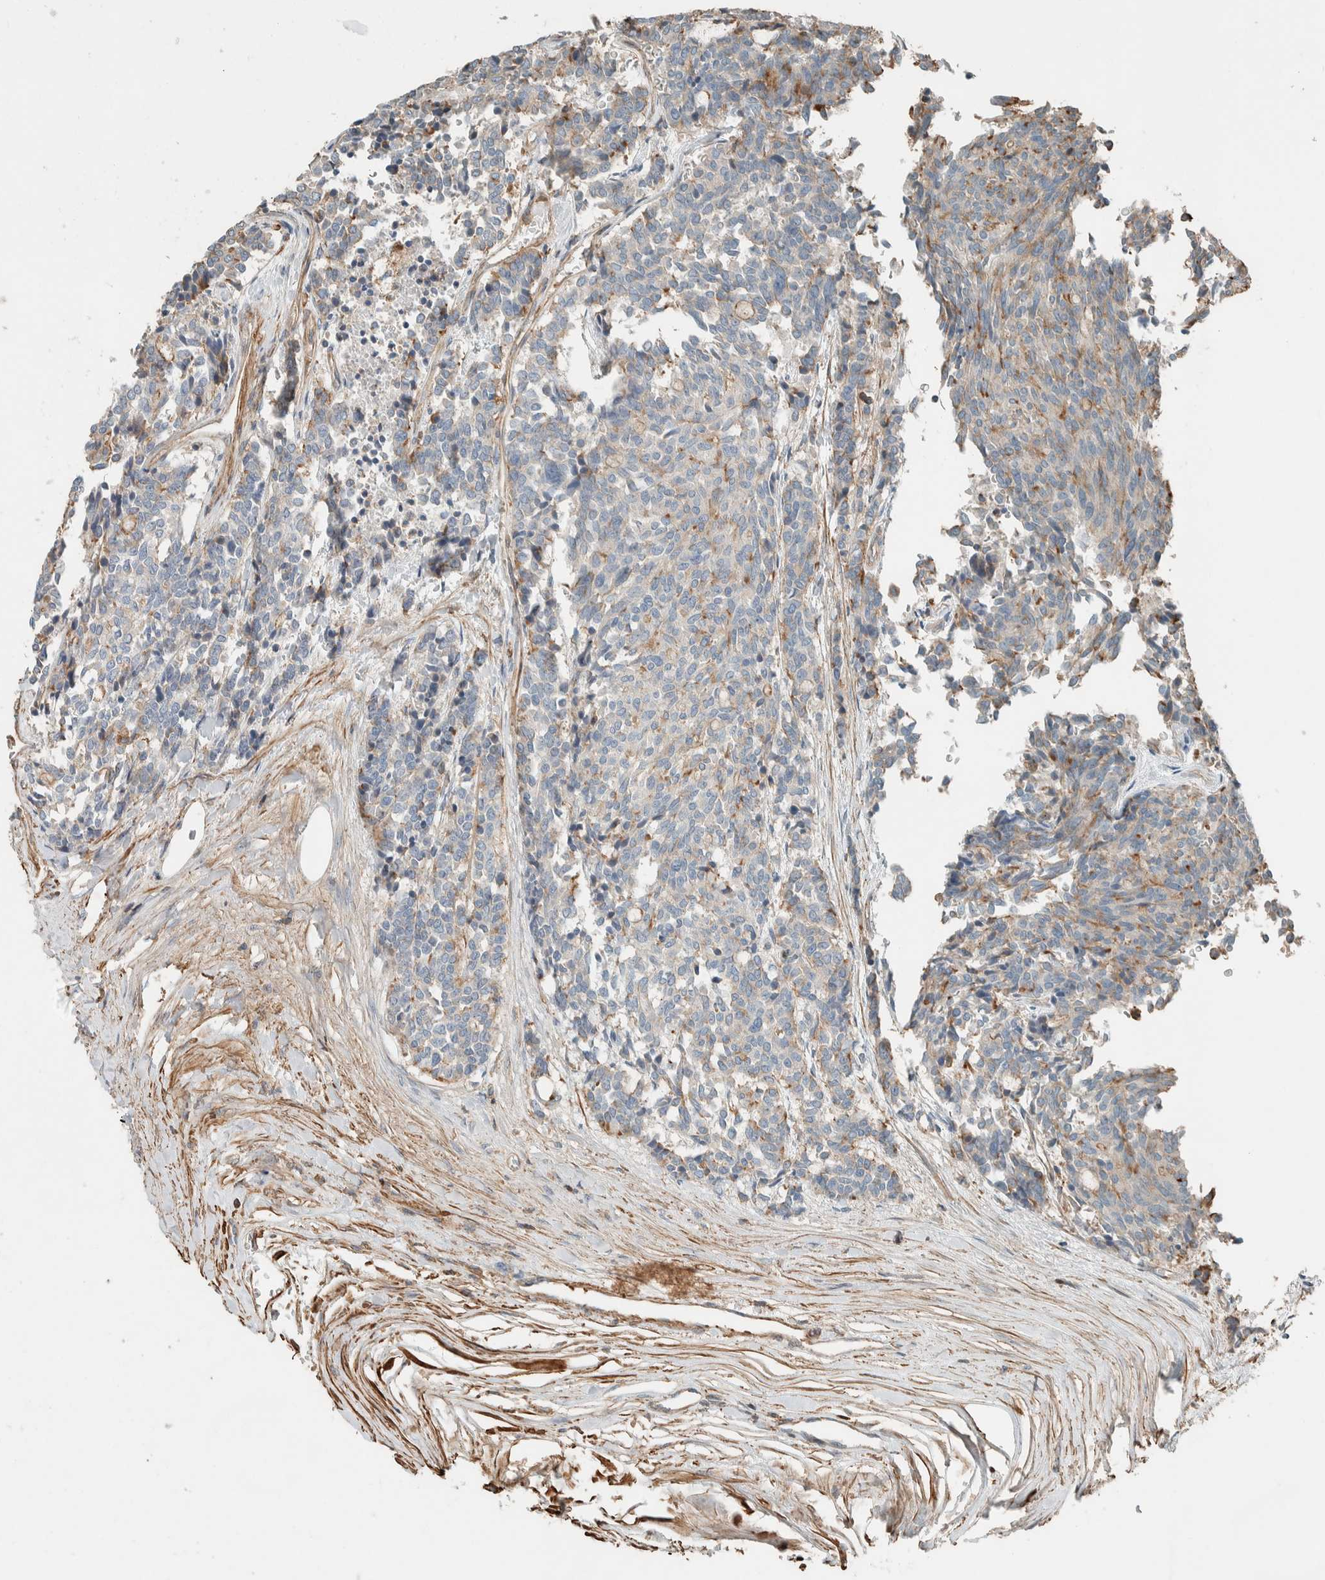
{"staining": {"intensity": "weak", "quantity": "<25%", "location": "cytoplasmic/membranous"}, "tissue": "carcinoid", "cell_type": "Tumor cells", "image_type": "cancer", "snomed": [{"axis": "morphology", "description": "Carcinoid, malignant, NOS"}, {"axis": "topography", "description": "Pancreas"}], "caption": "DAB immunohistochemical staining of carcinoid (malignant) shows no significant staining in tumor cells.", "gene": "CTBP2", "patient": {"sex": "female", "age": 54}}